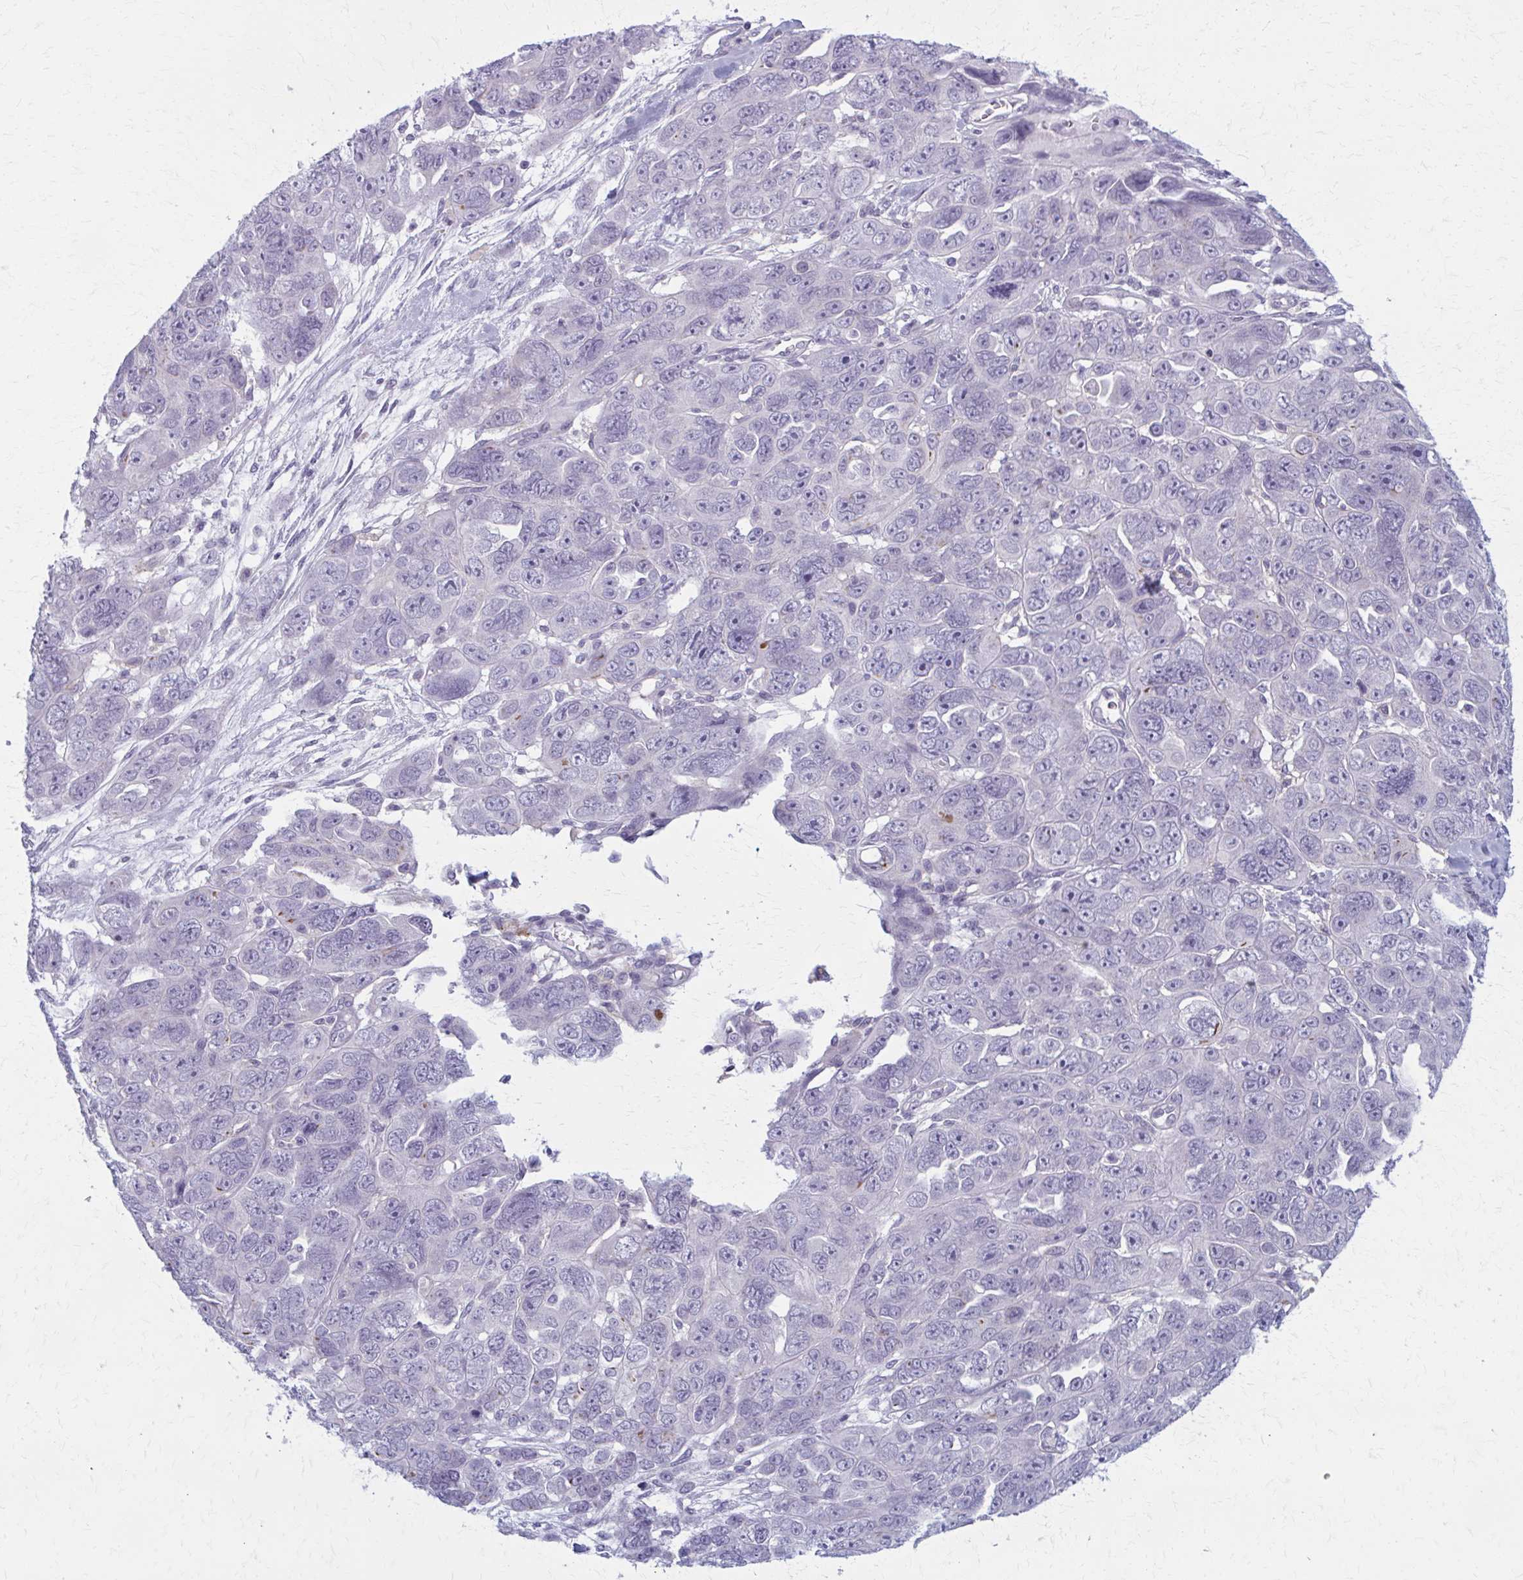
{"staining": {"intensity": "negative", "quantity": "none", "location": "none"}, "tissue": "ovarian cancer", "cell_type": "Tumor cells", "image_type": "cancer", "snomed": [{"axis": "morphology", "description": "Cystadenocarcinoma, serous, NOS"}, {"axis": "topography", "description": "Ovary"}], "caption": "IHC histopathology image of human serous cystadenocarcinoma (ovarian) stained for a protein (brown), which reveals no positivity in tumor cells.", "gene": "CD38", "patient": {"sex": "female", "age": 63}}